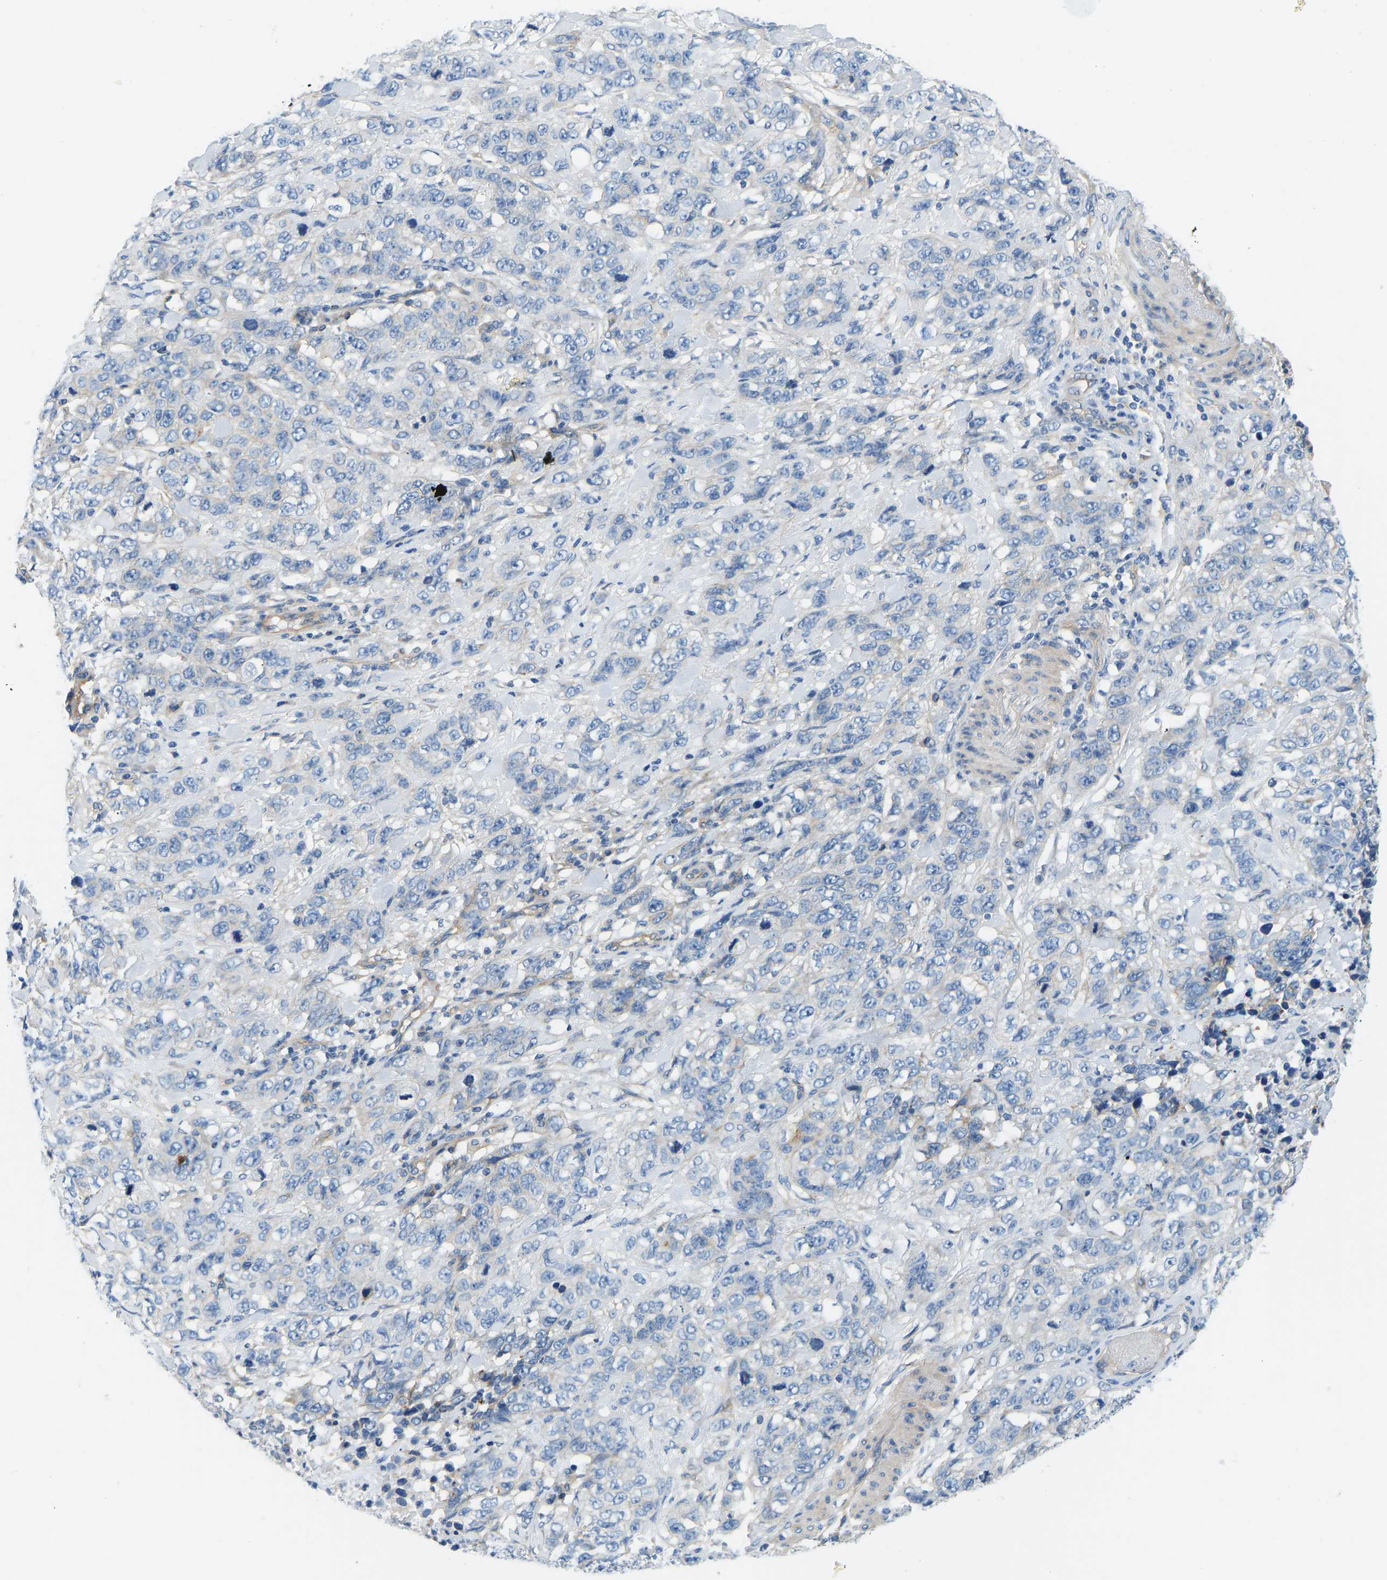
{"staining": {"intensity": "negative", "quantity": "none", "location": "none"}, "tissue": "stomach cancer", "cell_type": "Tumor cells", "image_type": "cancer", "snomed": [{"axis": "morphology", "description": "Adenocarcinoma, NOS"}, {"axis": "topography", "description": "Stomach"}], "caption": "This is a image of IHC staining of stomach cancer, which shows no staining in tumor cells. (Immunohistochemistry, brightfield microscopy, high magnification).", "gene": "CHAD", "patient": {"sex": "male", "age": 48}}